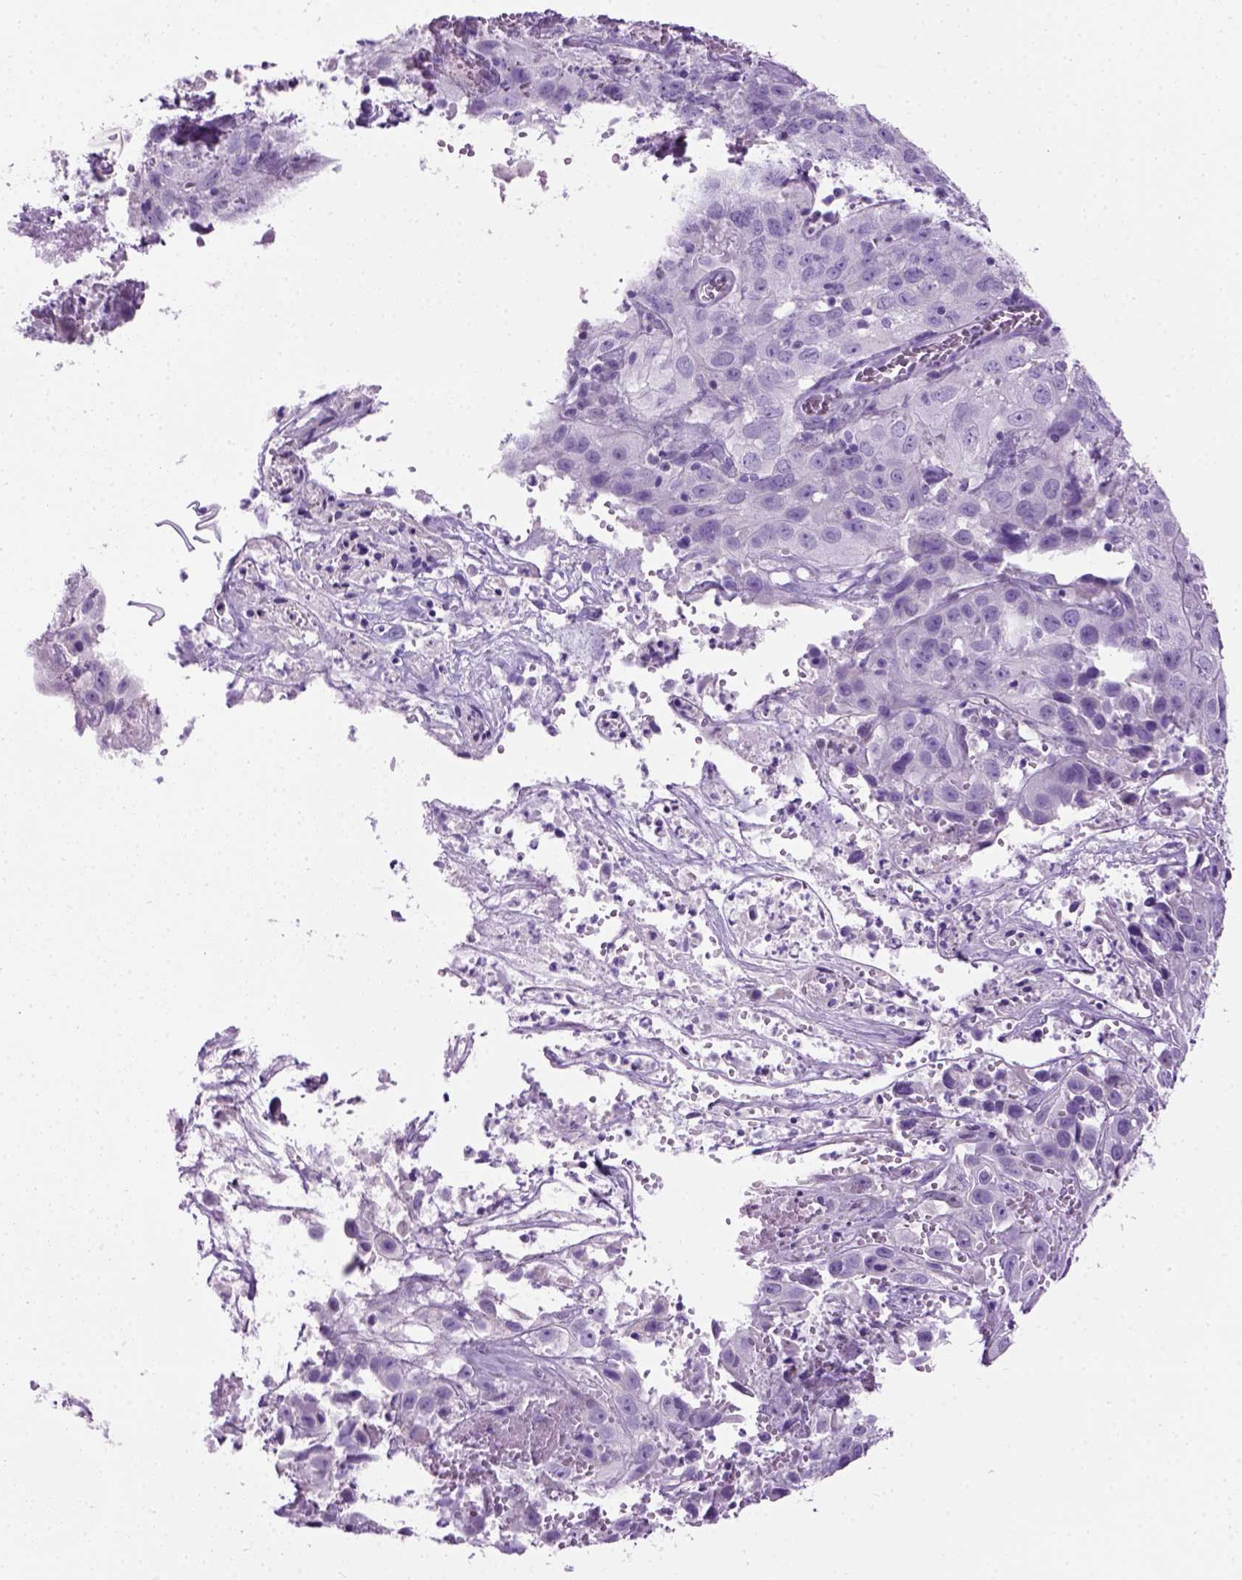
{"staining": {"intensity": "negative", "quantity": "none", "location": "none"}, "tissue": "cervical cancer", "cell_type": "Tumor cells", "image_type": "cancer", "snomed": [{"axis": "morphology", "description": "Squamous cell carcinoma, NOS"}, {"axis": "topography", "description": "Cervix"}], "caption": "Tumor cells show no significant positivity in squamous cell carcinoma (cervical).", "gene": "GABRB2", "patient": {"sex": "female", "age": 32}}